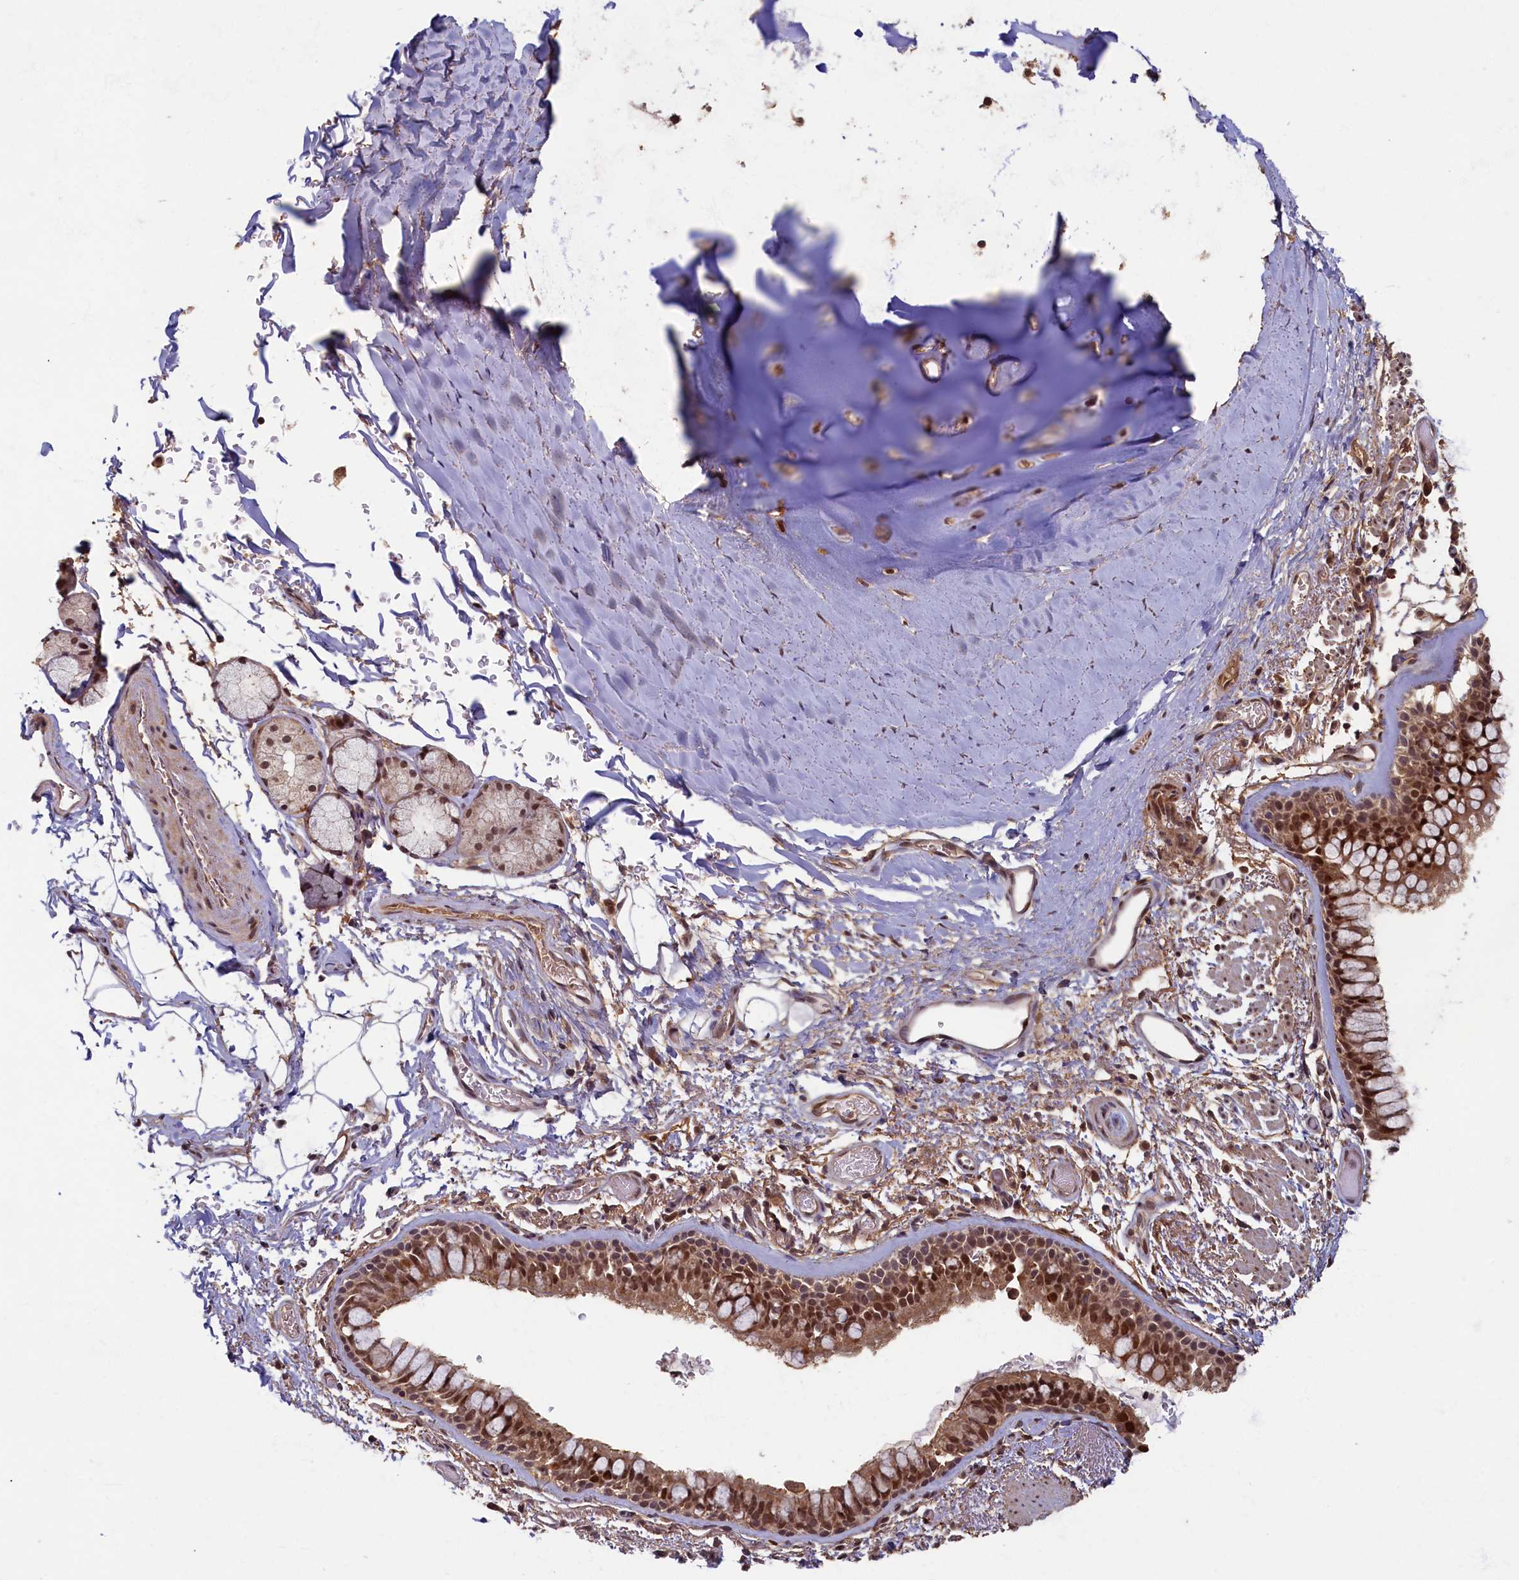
{"staining": {"intensity": "moderate", "quantity": ">75%", "location": "cytoplasmic/membranous,nuclear"}, "tissue": "bronchus", "cell_type": "Respiratory epithelial cells", "image_type": "normal", "snomed": [{"axis": "morphology", "description": "Normal tissue, NOS"}, {"axis": "topography", "description": "Bronchus"}], "caption": "Protein expression analysis of benign human bronchus reveals moderate cytoplasmic/membranous,nuclear expression in about >75% of respiratory epithelial cells. The staining was performed using DAB to visualize the protein expression in brown, while the nuclei were stained in blue with hematoxylin (Magnification: 20x).", "gene": "BRCA1", "patient": {"sex": "male", "age": 65}}